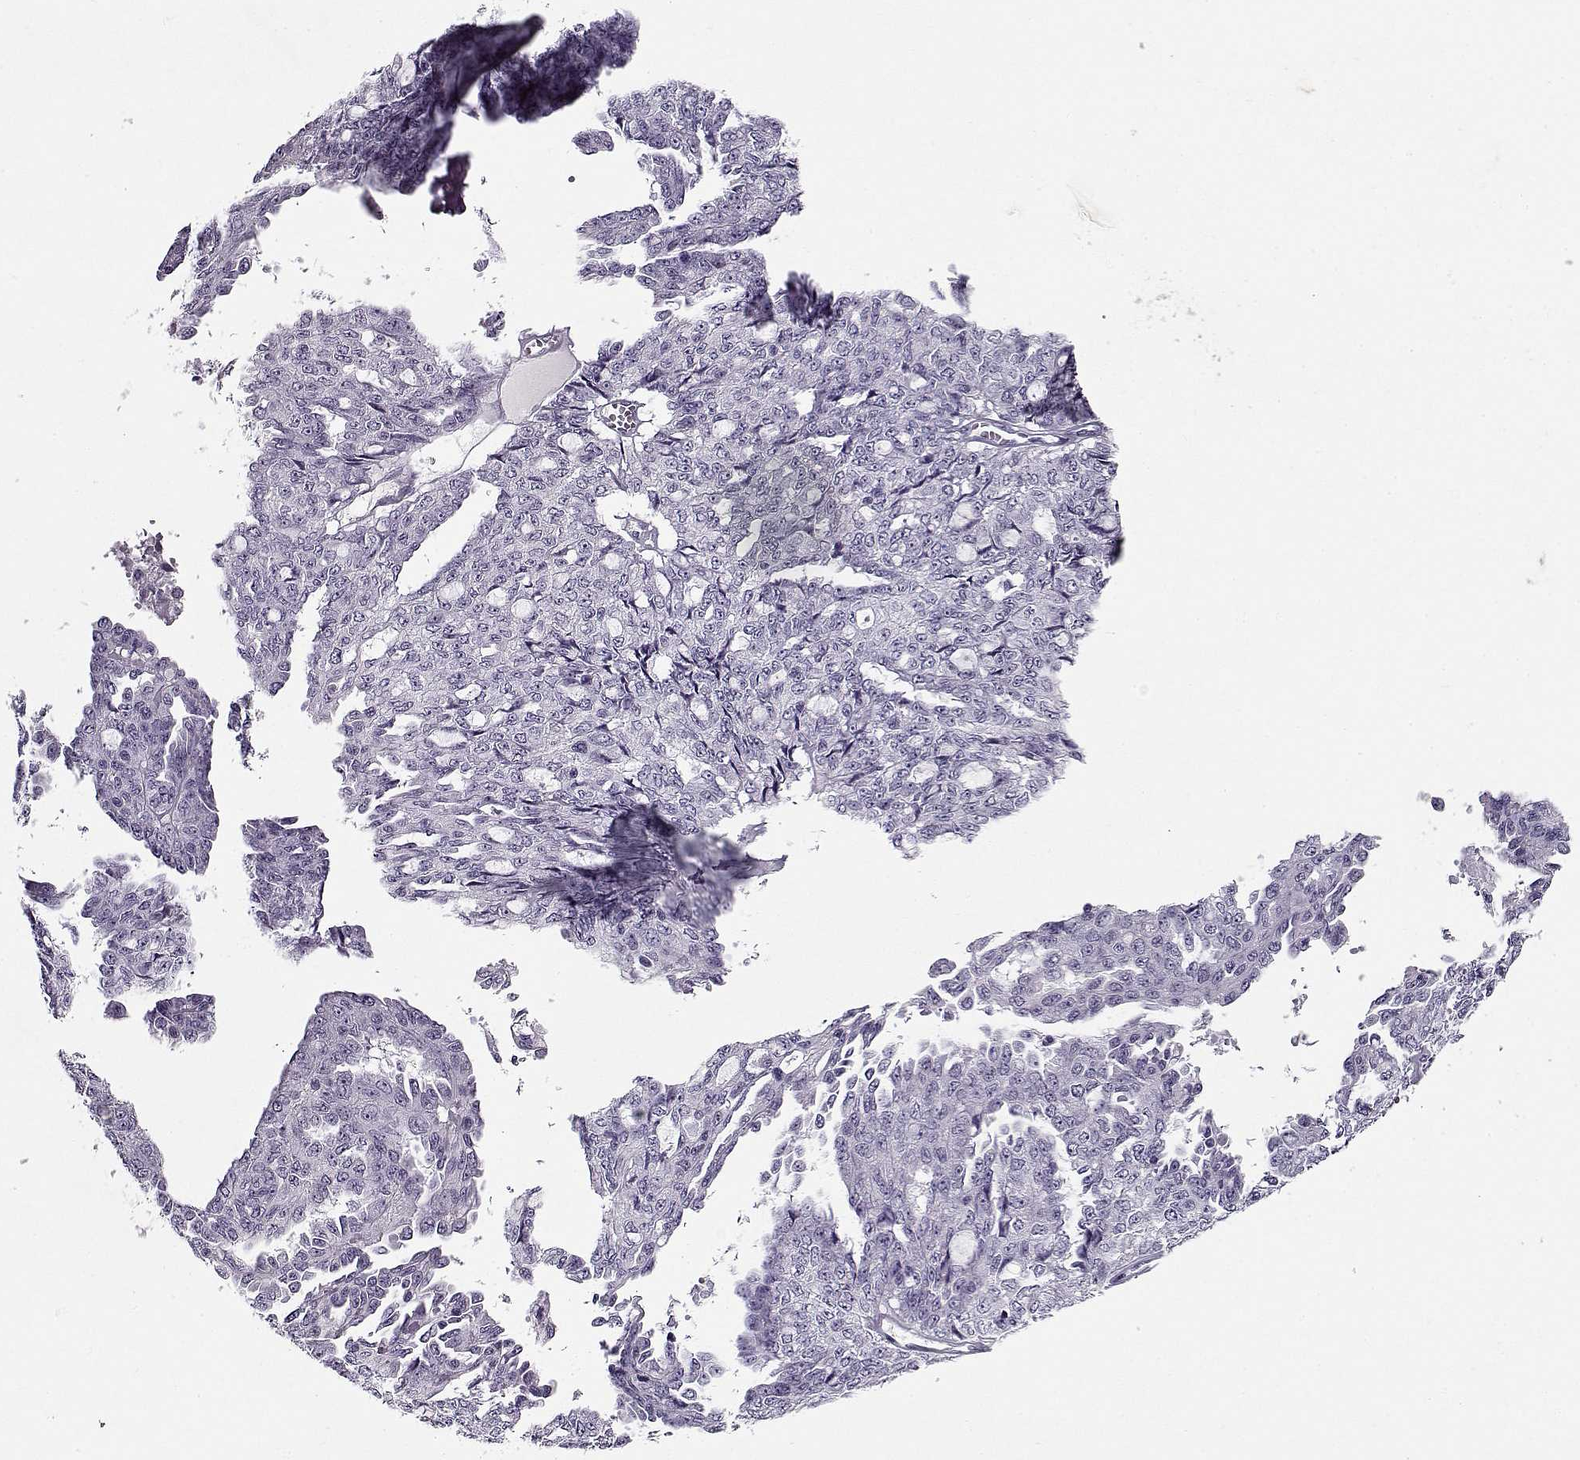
{"staining": {"intensity": "negative", "quantity": "none", "location": "none"}, "tissue": "ovarian cancer", "cell_type": "Tumor cells", "image_type": "cancer", "snomed": [{"axis": "morphology", "description": "Cystadenocarcinoma, serous, NOS"}, {"axis": "topography", "description": "Ovary"}], "caption": "Photomicrograph shows no protein staining in tumor cells of serous cystadenocarcinoma (ovarian) tissue. The staining is performed using DAB (3,3'-diaminobenzidine) brown chromogen with nuclei counter-stained in using hematoxylin.", "gene": "CCDC136", "patient": {"sex": "female", "age": 71}}